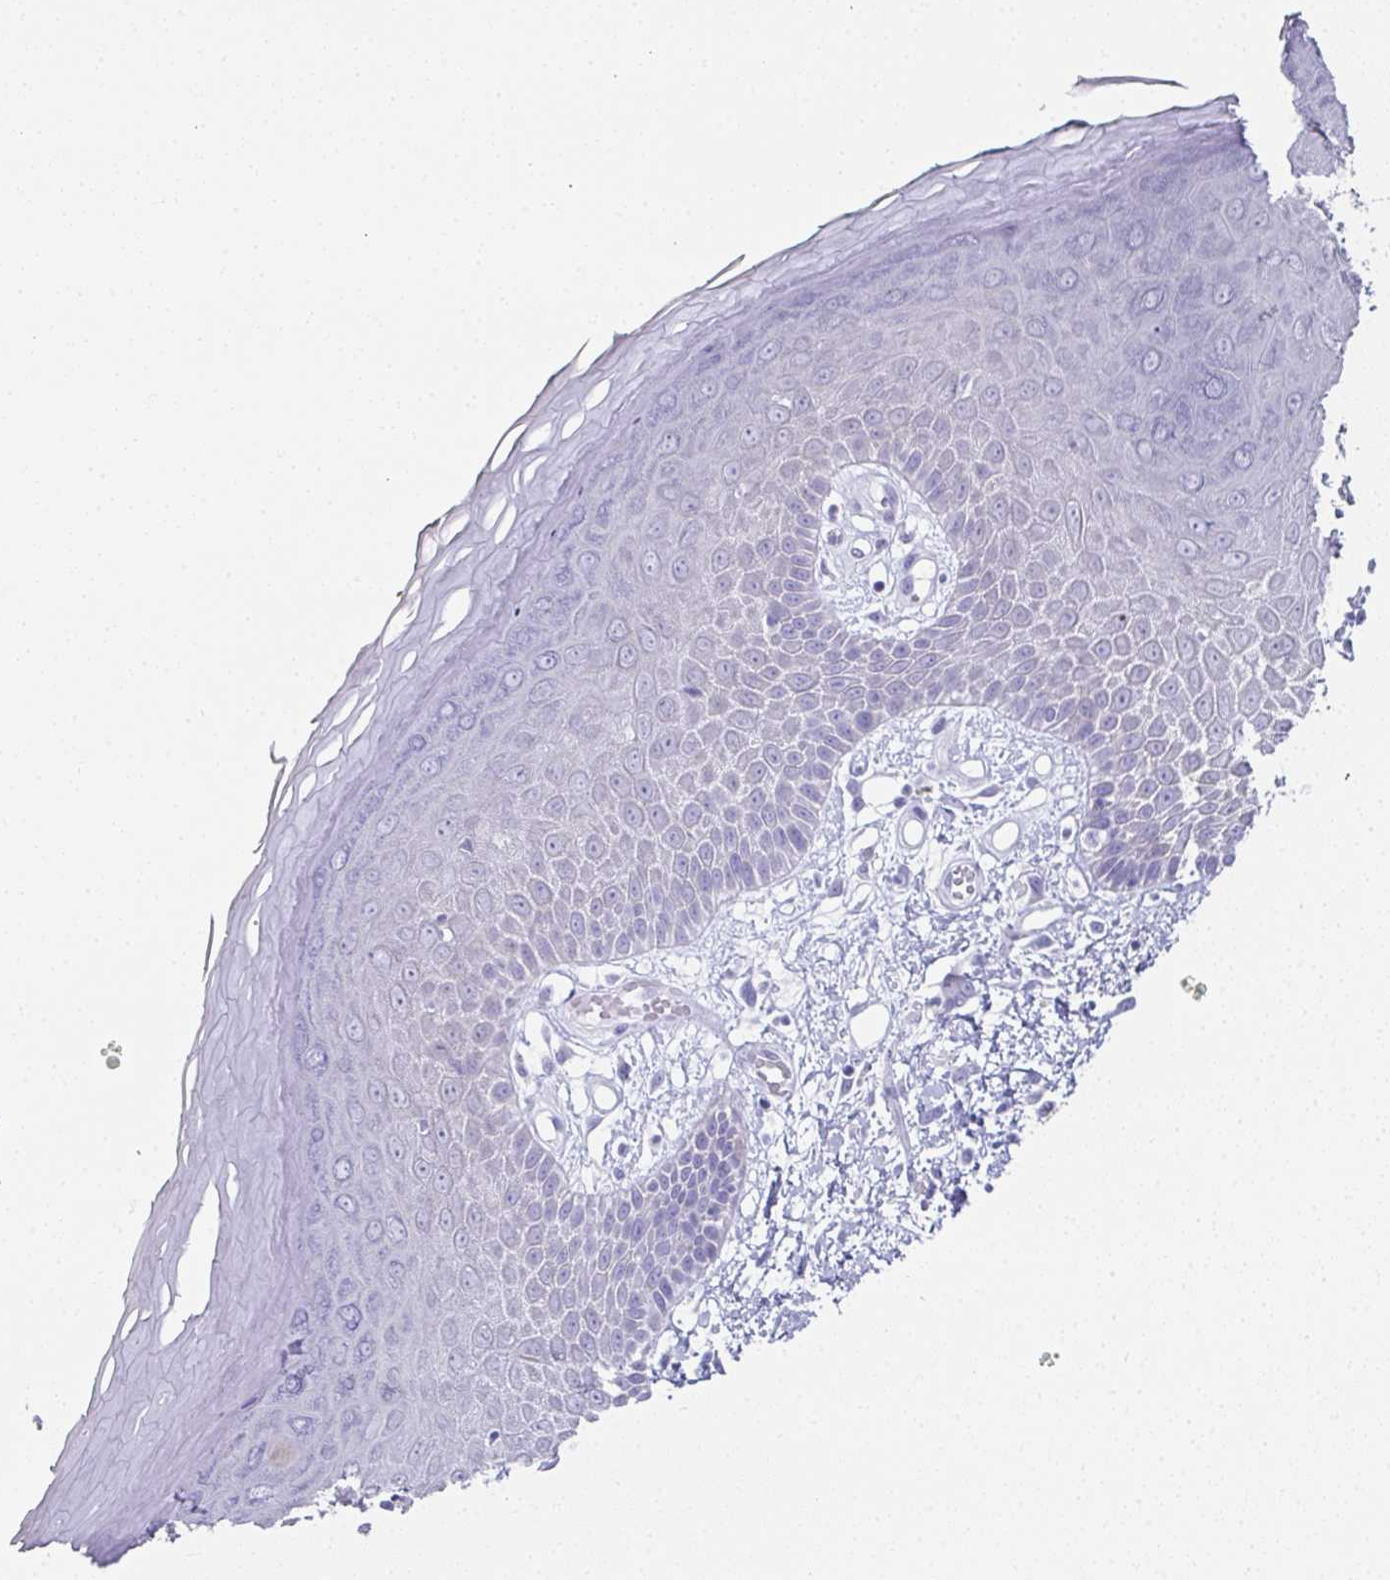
{"staining": {"intensity": "negative", "quantity": "none", "location": "none"}, "tissue": "skin", "cell_type": "Epidermal cells", "image_type": "normal", "snomed": [{"axis": "morphology", "description": "Normal tissue, NOS"}, {"axis": "topography", "description": "Anal"}, {"axis": "topography", "description": "Peripheral nerve tissue"}], "caption": "Immunohistochemistry (IHC) of benign skin shows no expression in epidermal cells. (DAB immunohistochemistry (IHC), high magnification).", "gene": "RBP1", "patient": {"sex": "male", "age": 78}}